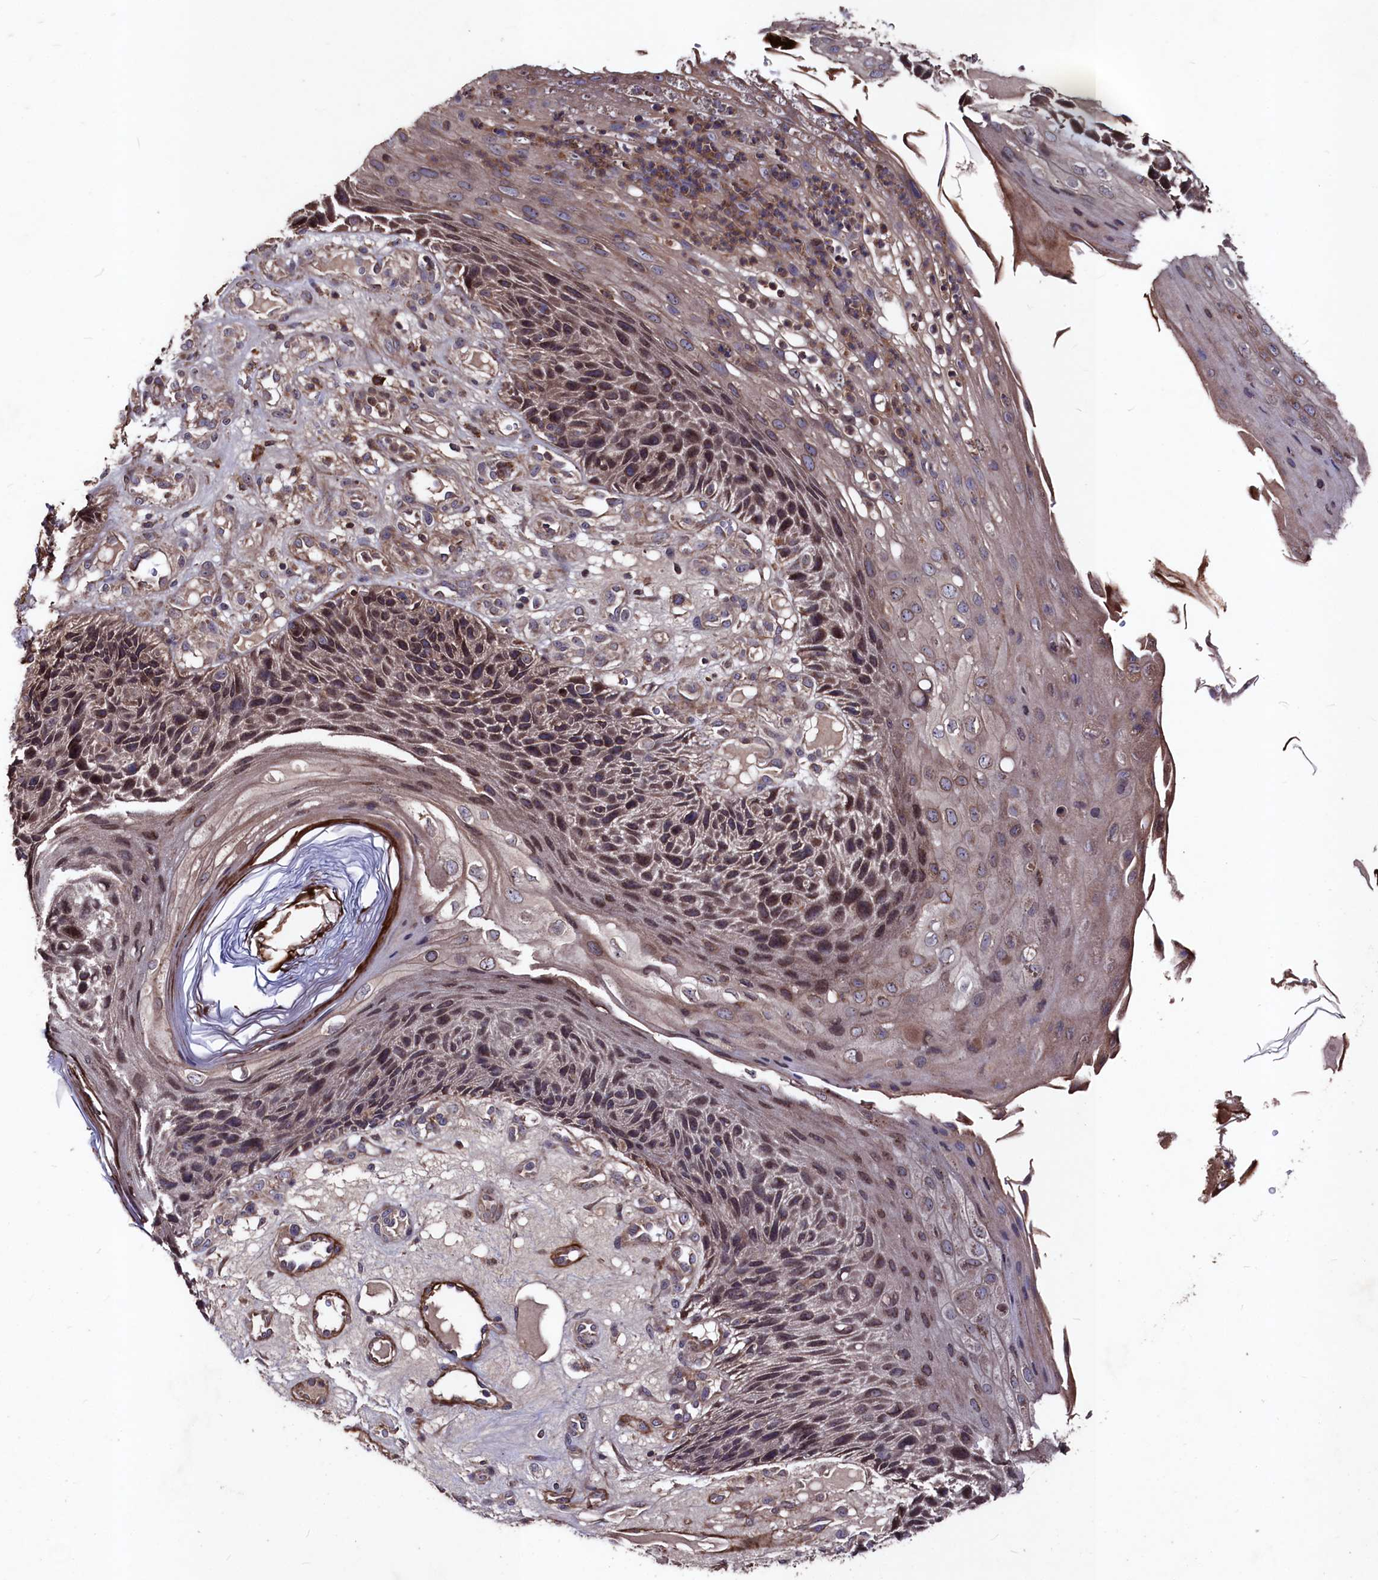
{"staining": {"intensity": "moderate", "quantity": "25%-75%", "location": "cytoplasmic/membranous,nuclear"}, "tissue": "skin cancer", "cell_type": "Tumor cells", "image_type": "cancer", "snomed": [{"axis": "morphology", "description": "Squamous cell carcinoma, NOS"}, {"axis": "topography", "description": "Skin"}], "caption": "This histopathology image demonstrates IHC staining of human skin cancer, with medium moderate cytoplasmic/membranous and nuclear expression in about 25%-75% of tumor cells.", "gene": "MYO1H", "patient": {"sex": "female", "age": 88}}